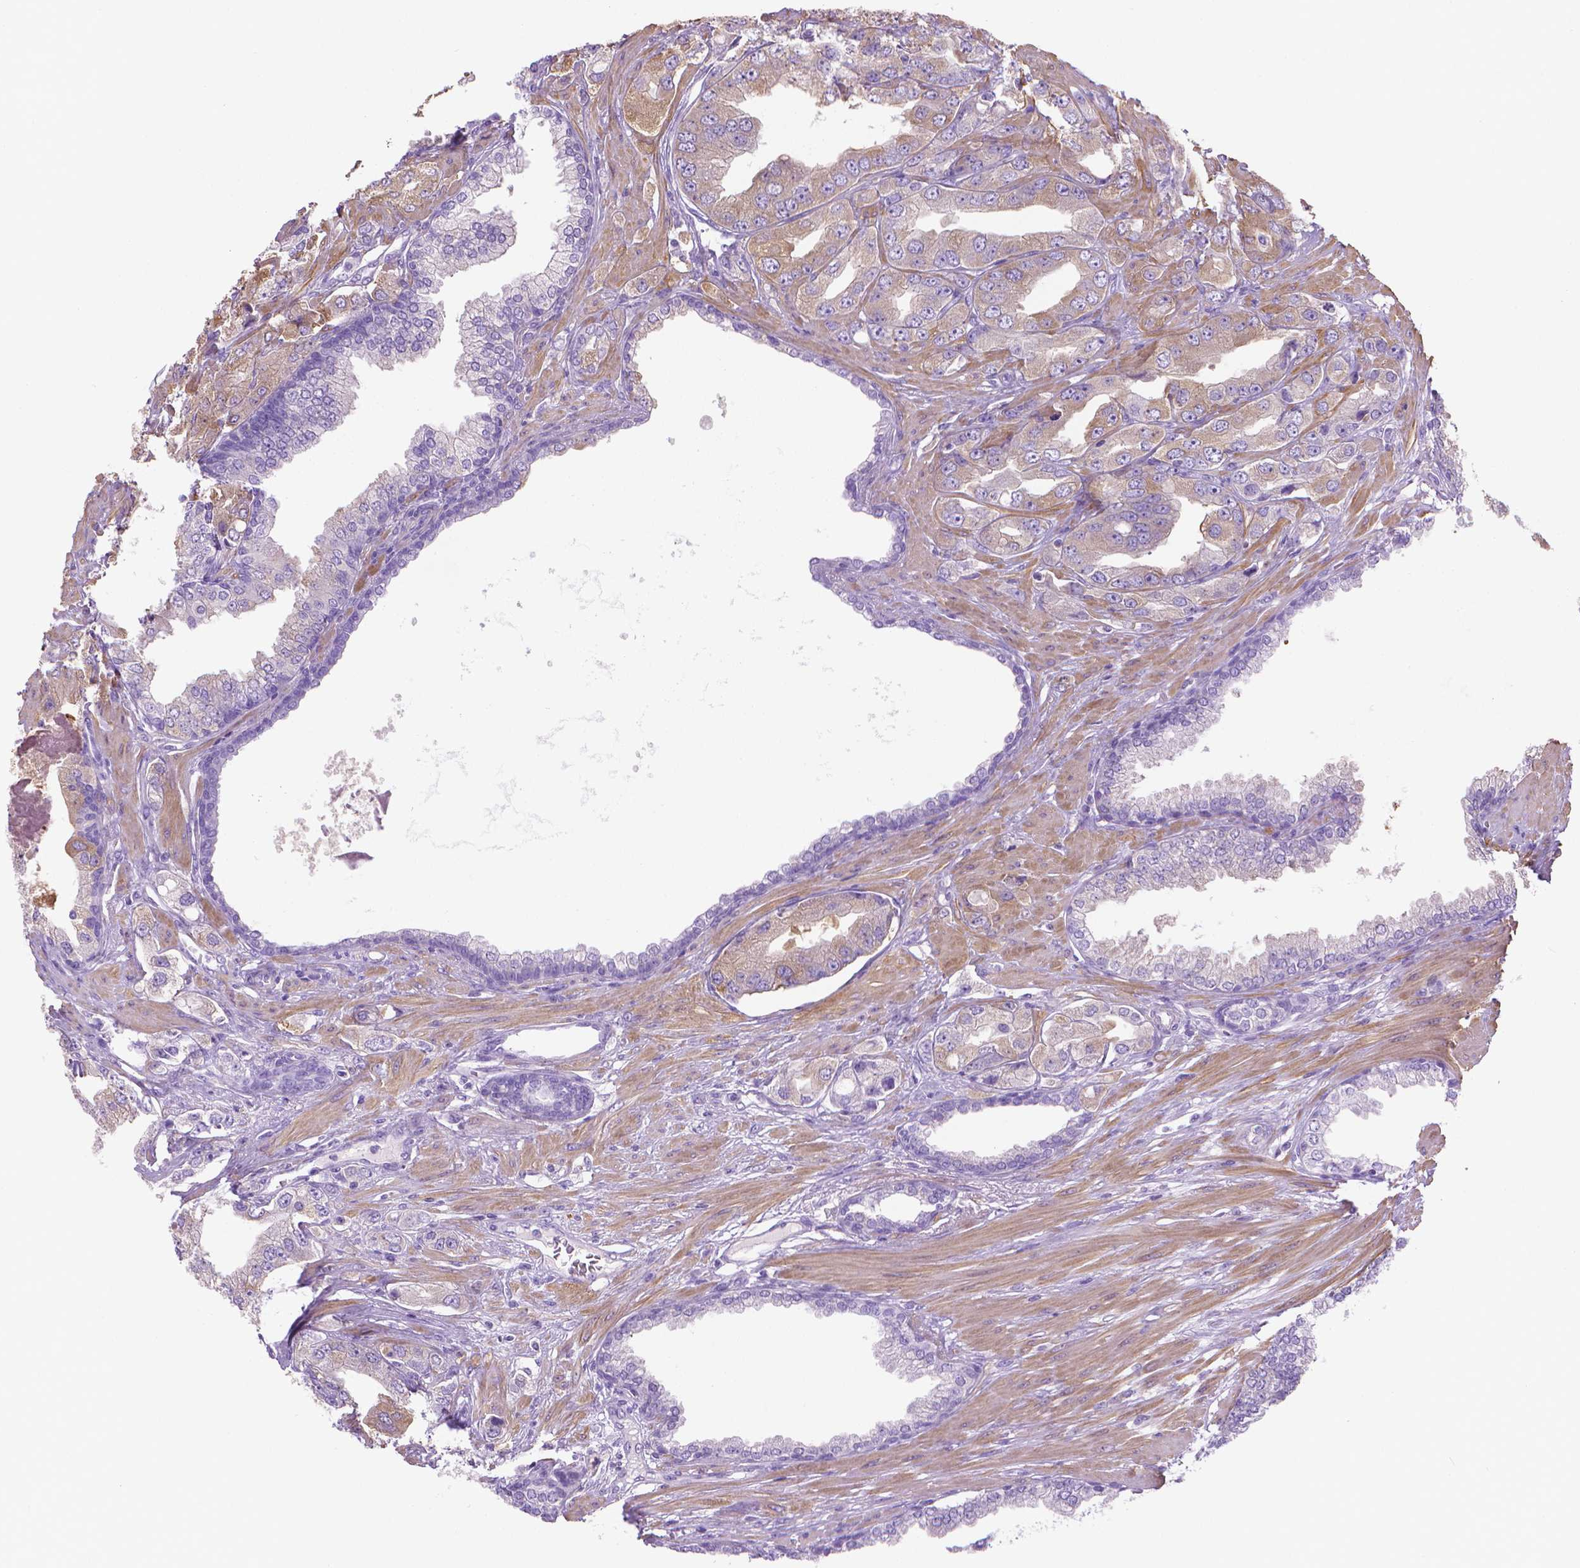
{"staining": {"intensity": "weak", "quantity": "25%-75%", "location": "cytoplasmic/membranous"}, "tissue": "prostate cancer", "cell_type": "Tumor cells", "image_type": "cancer", "snomed": [{"axis": "morphology", "description": "Adenocarcinoma, Low grade"}, {"axis": "topography", "description": "Prostate"}], "caption": "Adenocarcinoma (low-grade) (prostate) stained with immunohistochemistry (IHC) shows weak cytoplasmic/membranous positivity in about 25%-75% of tumor cells.", "gene": "FASN", "patient": {"sex": "male", "age": 60}}